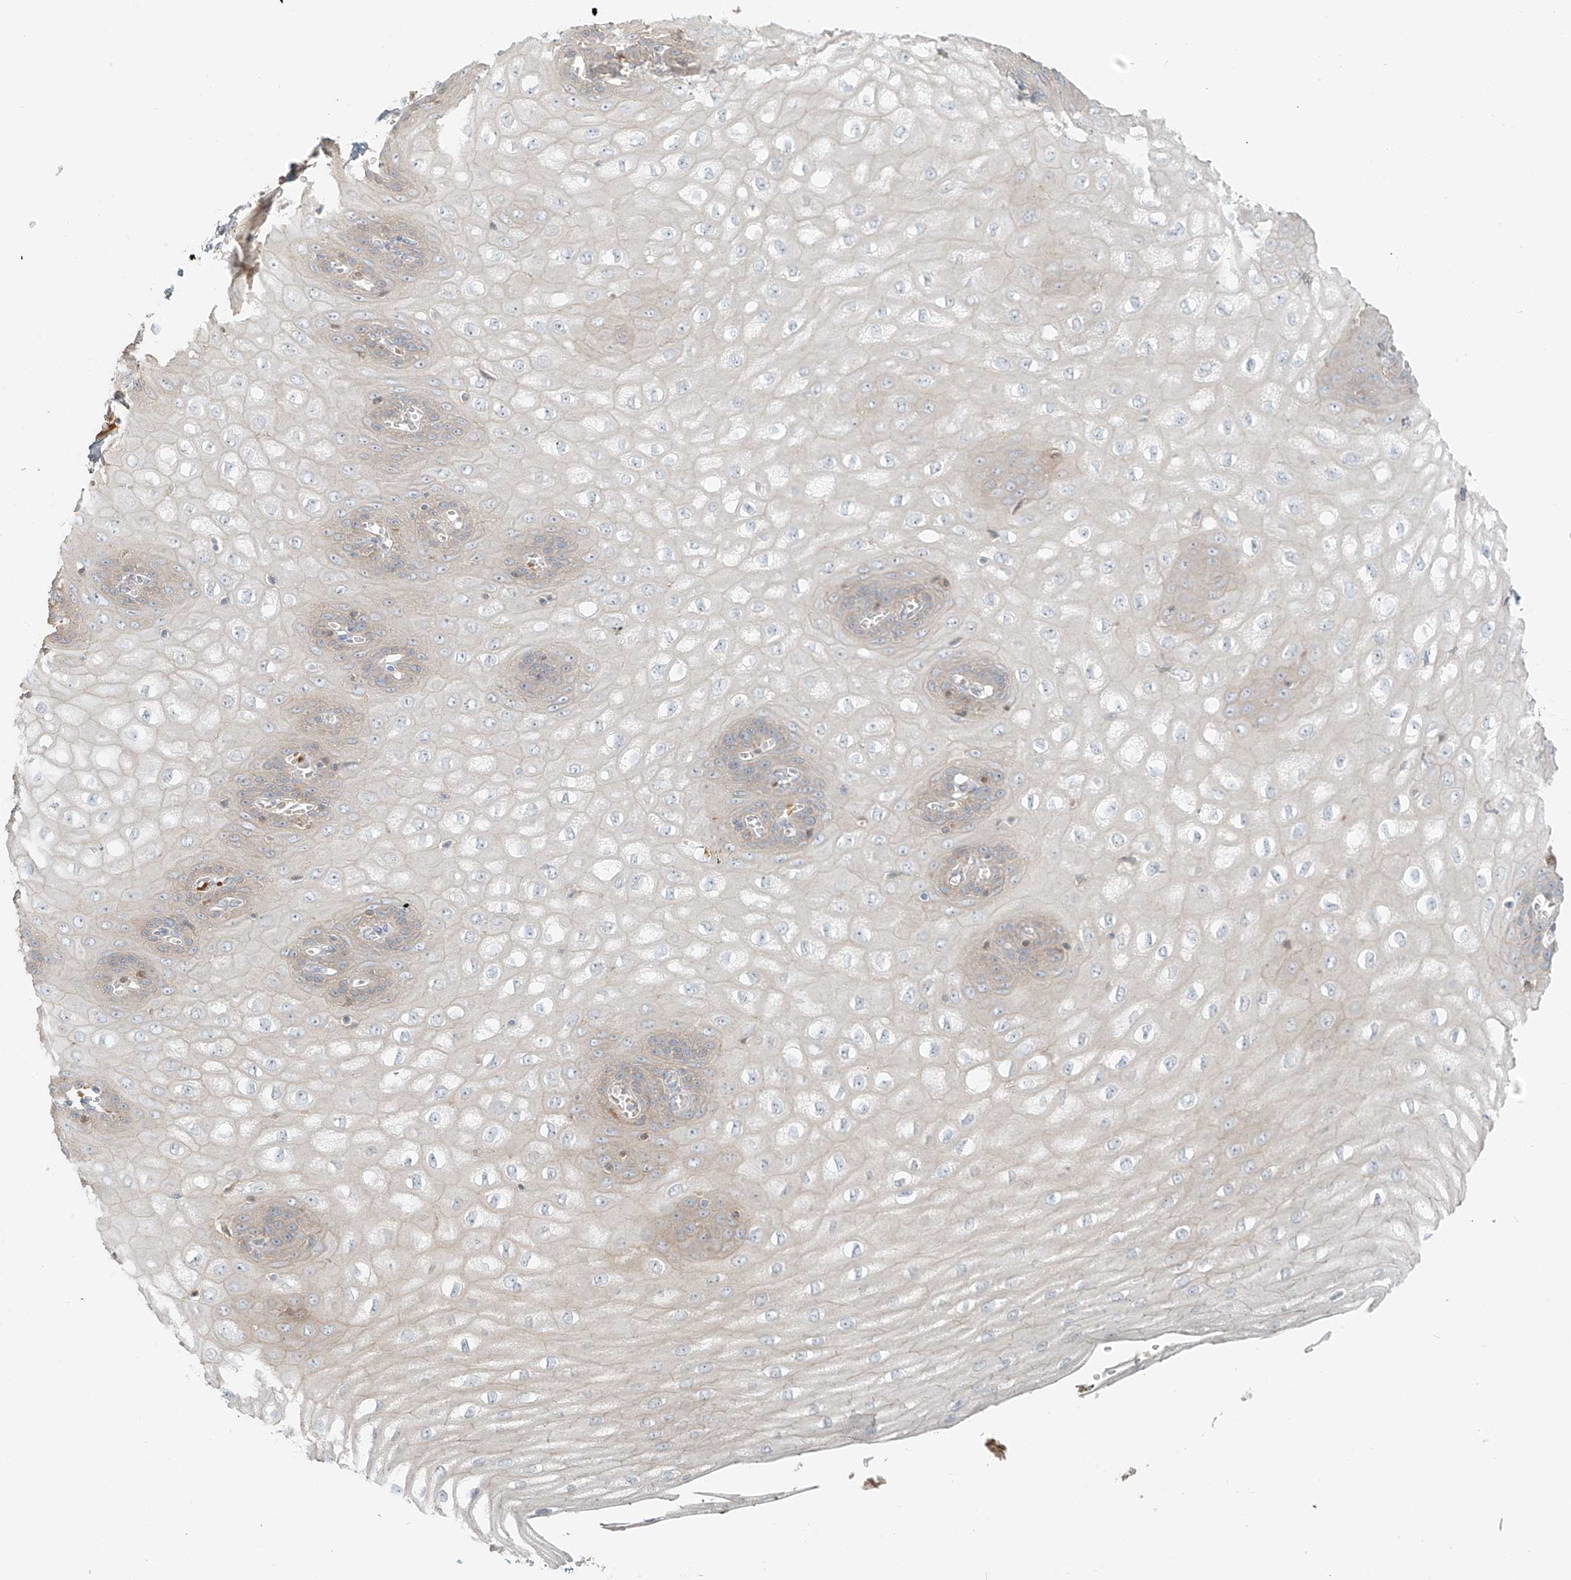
{"staining": {"intensity": "weak", "quantity": "<25%", "location": "cytoplasmic/membranous"}, "tissue": "esophagus", "cell_type": "Squamous epithelial cells", "image_type": "normal", "snomed": [{"axis": "morphology", "description": "Normal tissue, NOS"}, {"axis": "topography", "description": "Esophagus"}], "caption": "High magnification brightfield microscopy of unremarkable esophagus stained with DAB (brown) and counterstained with hematoxylin (blue): squamous epithelial cells show no significant expression.", "gene": "FSTL1", "patient": {"sex": "male", "age": 60}}